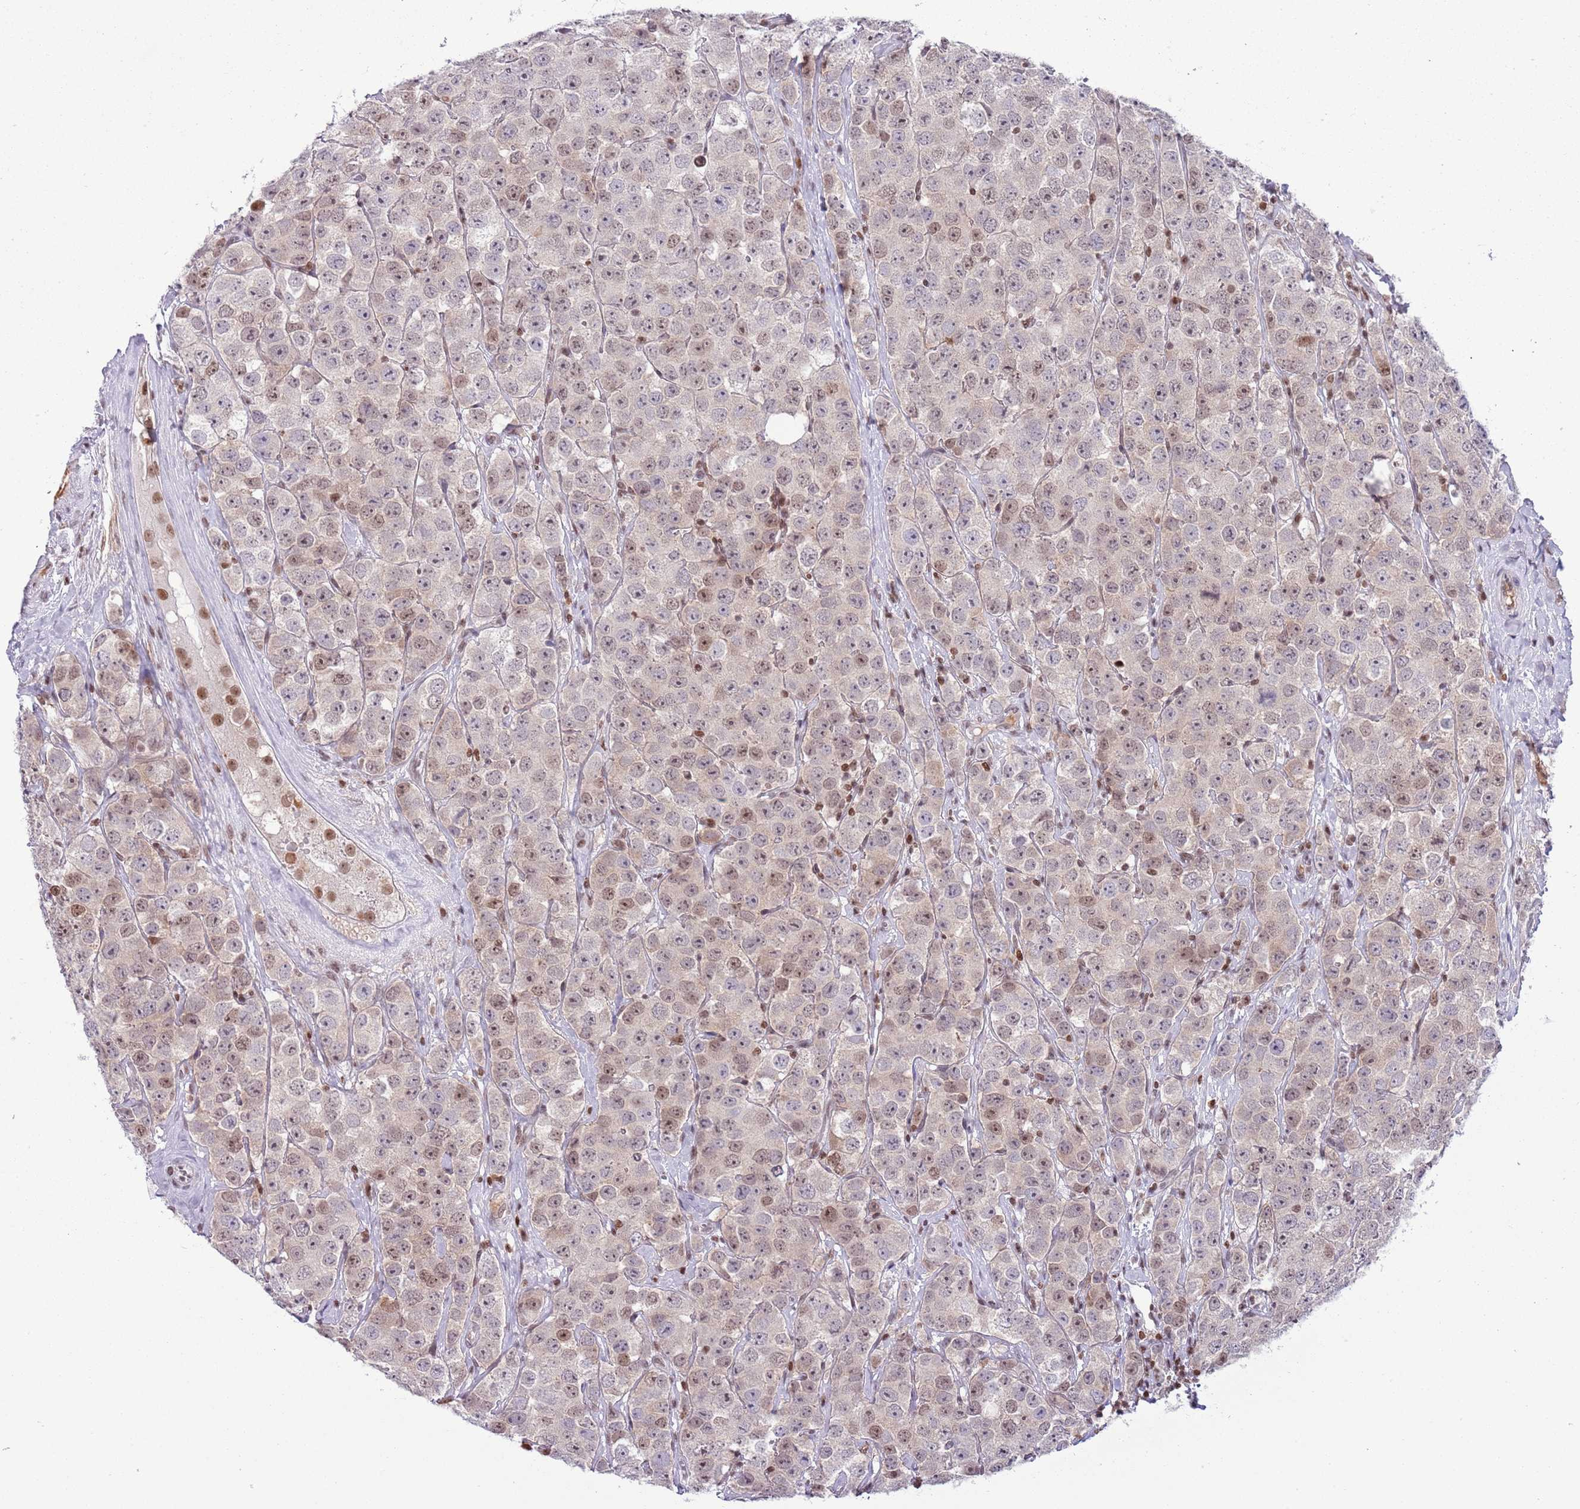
{"staining": {"intensity": "weak", "quantity": "25%-75%", "location": "nuclear"}, "tissue": "testis cancer", "cell_type": "Tumor cells", "image_type": "cancer", "snomed": [{"axis": "morphology", "description": "Seminoma, NOS"}, {"axis": "topography", "description": "Testis"}], "caption": "A brown stain labels weak nuclear expression of a protein in testis cancer tumor cells.", "gene": "SELENOH", "patient": {"sex": "male", "age": 28}}